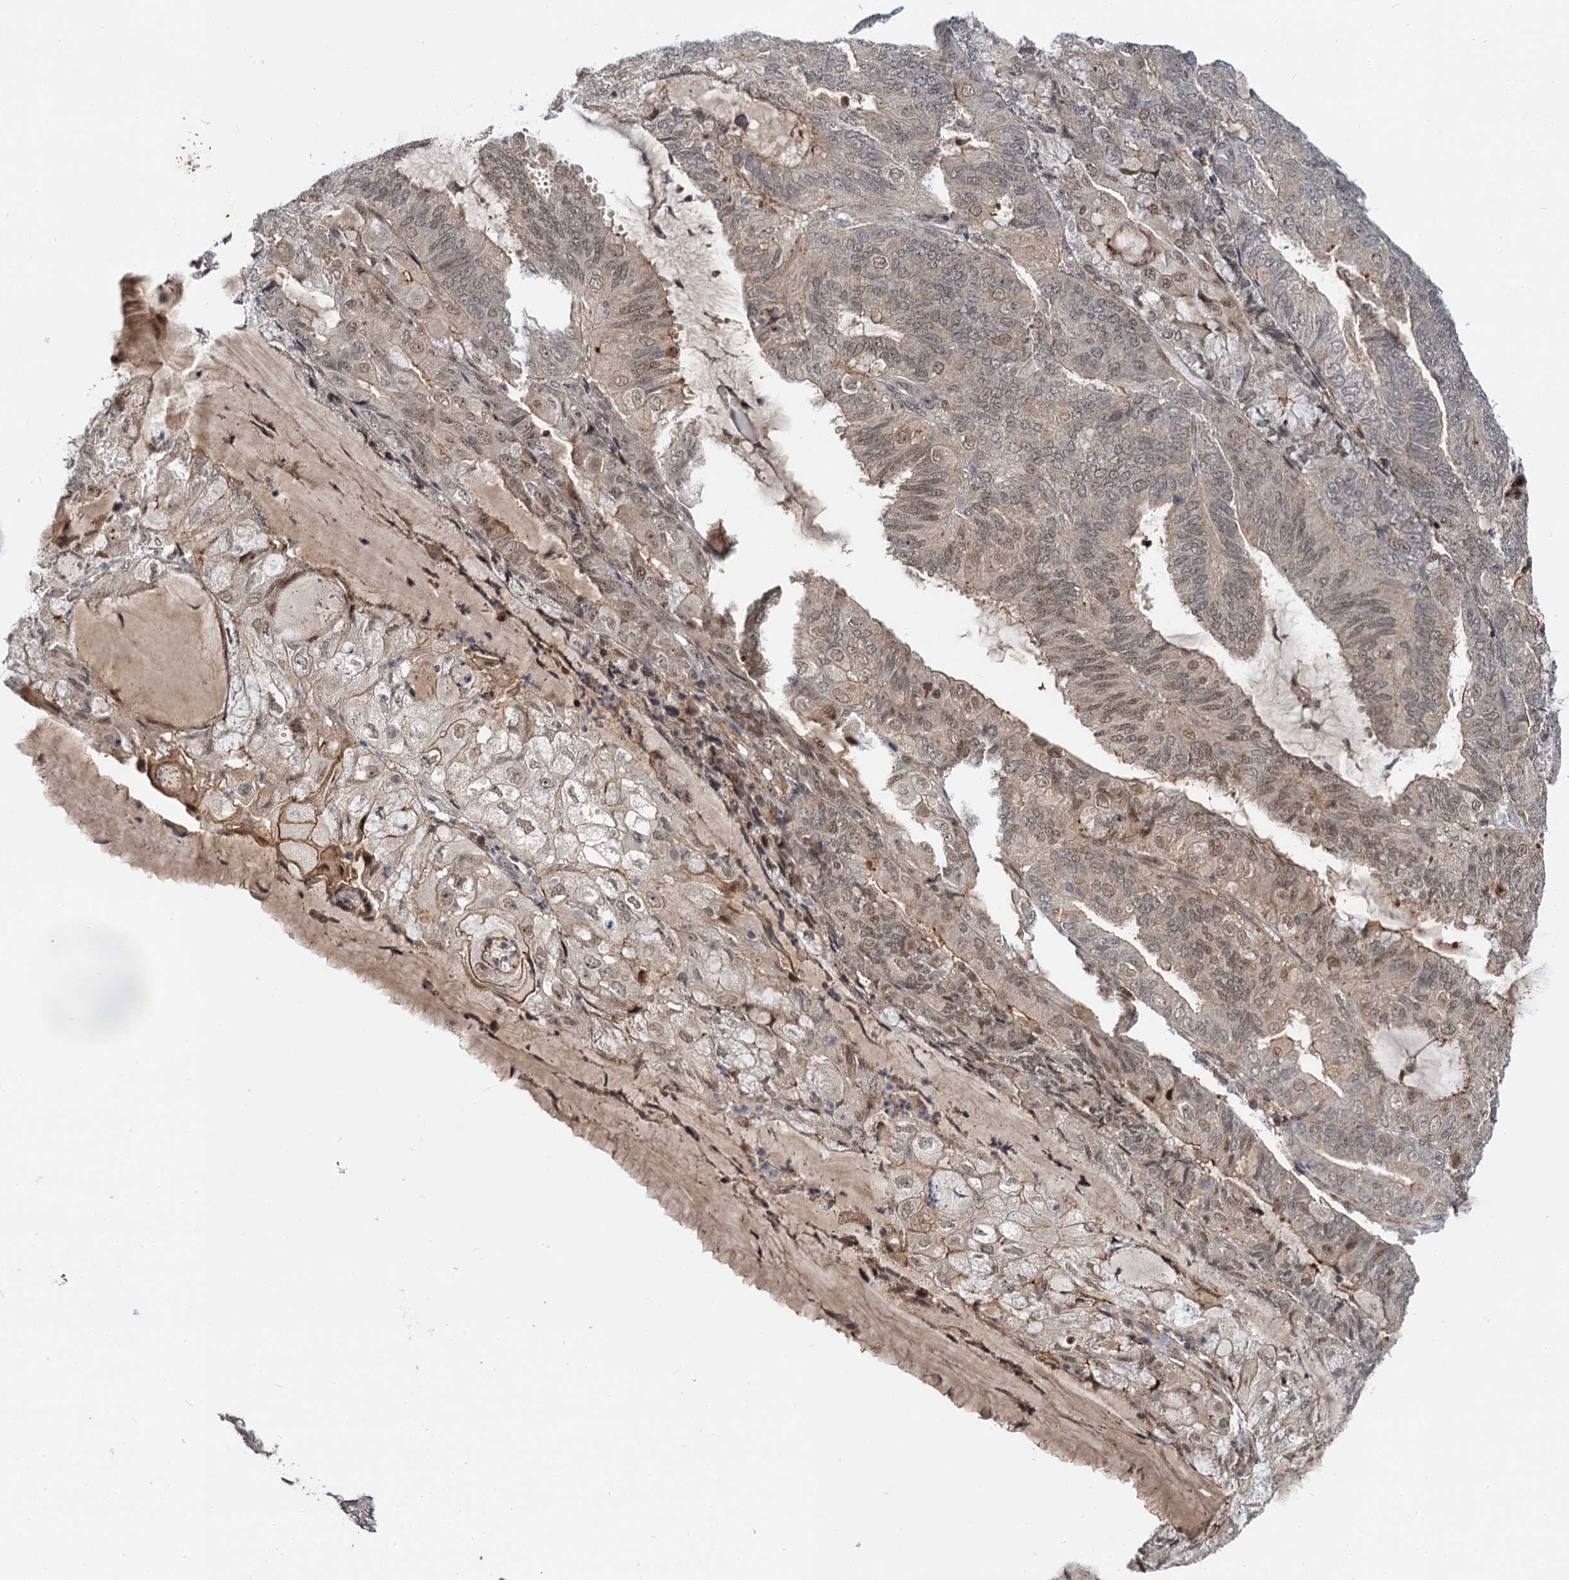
{"staining": {"intensity": "weak", "quantity": "25%-75%", "location": "nuclear"}, "tissue": "endometrial cancer", "cell_type": "Tumor cells", "image_type": "cancer", "snomed": [{"axis": "morphology", "description": "Adenocarcinoma, NOS"}, {"axis": "topography", "description": "Endometrium"}], "caption": "Immunohistochemical staining of endometrial cancer demonstrates low levels of weak nuclear positivity in approximately 25%-75% of tumor cells.", "gene": "MBD6", "patient": {"sex": "female", "age": 81}}